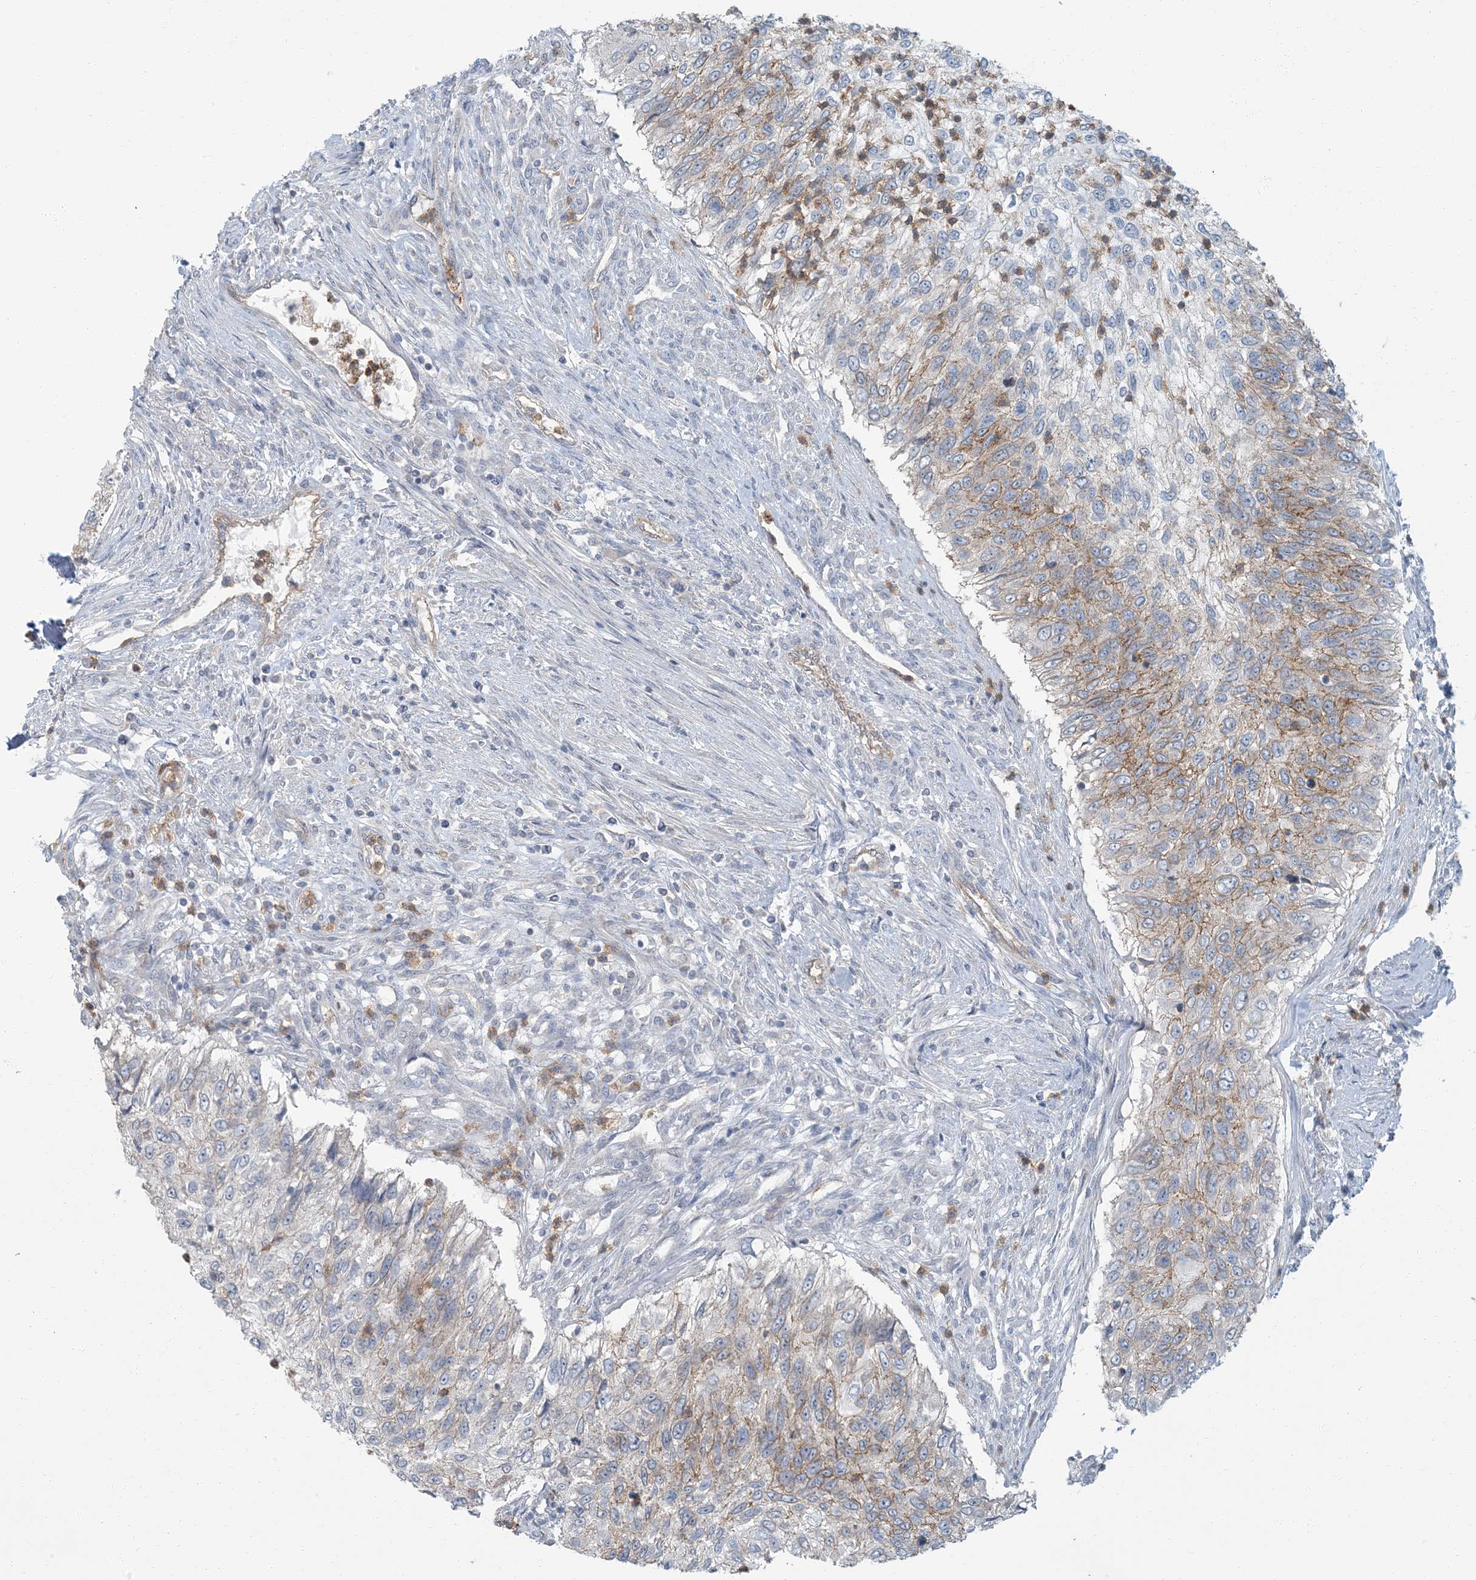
{"staining": {"intensity": "moderate", "quantity": "25%-75%", "location": "cytoplasmic/membranous"}, "tissue": "urothelial cancer", "cell_type": "Tumor cells", "image_type": "cancer", "snomed": [{"axis": "morphology", "description": "Urothelial carcinoma, High grade"}, {"axis": "topography", "description": "Urinary bladder"}], "caption": "A brown stain labels moderate cytoplasmic/membranous expression of a protein in urothelial cancer tumor cells.", "gene": "EPHA4", "patient": {"sex": "female", "age": 60}}